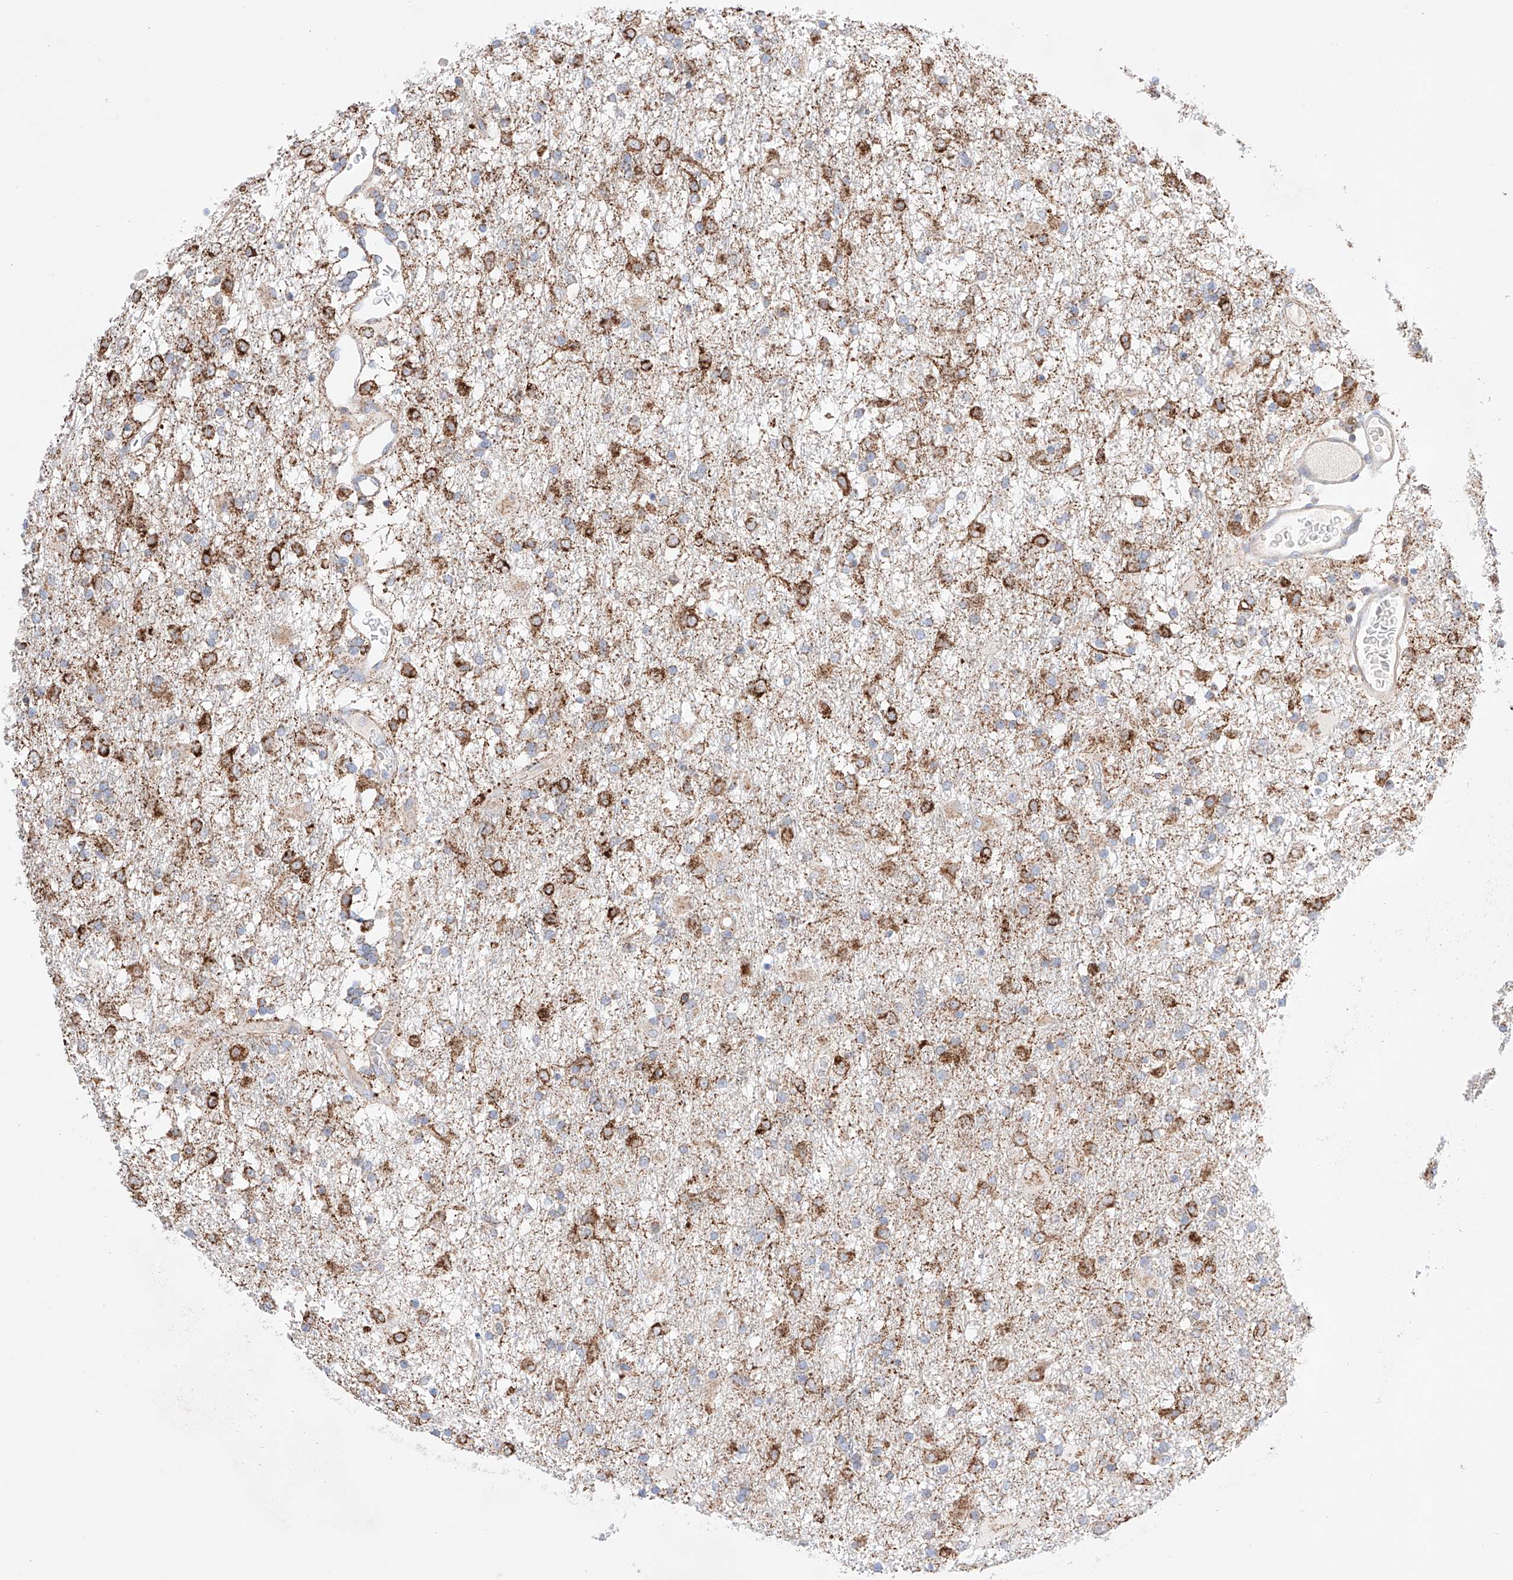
{"staining": {"intensity": "strong", "quantity": "25%-75%", "location": "cytoplasmic/membranous"}, "tissue": "glioma", "cell_type": "Tumor cells", "image_type": "cancer", "snomed": [{"axis": "morphology", "description": "Glioma, malignant, Low grade"}, {"axis": "topography", "description": "Brain"}], "caption": "Tumor cells reveal high levels of strong cytoplasmic/membranous expression in approximately 25%-75% of cells in human malignant glioma (low-grade). The staining was performed using DAB to visualize the protein expression in brown, while the nuclei were stained in blue with hematoxylin (Magnification: 20x).", "gene": "KTI12", "patient": {"sex": "male", "age": 65}}